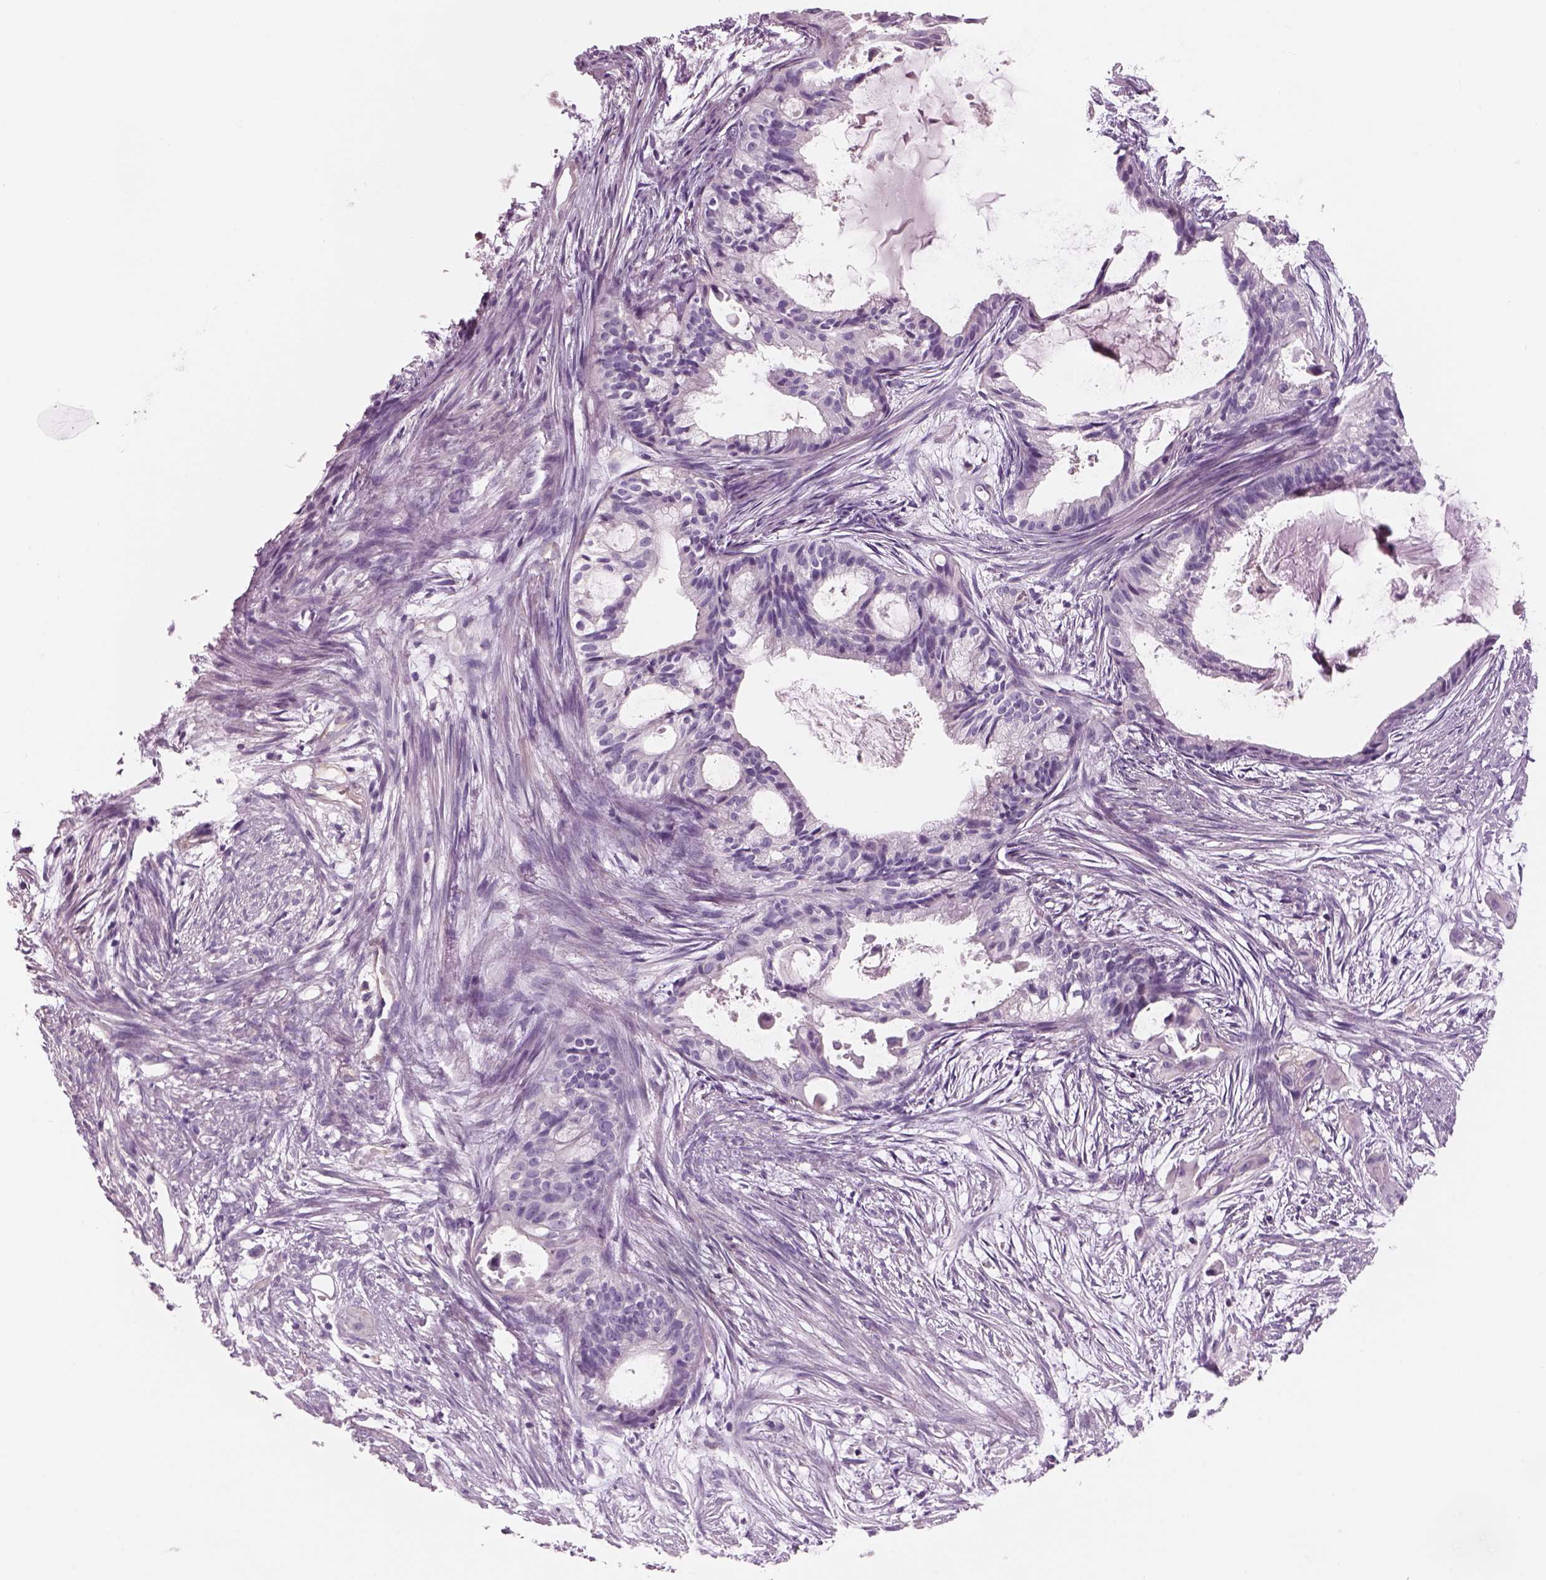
{"staining": {"intensity": "negative", "quantity": "none", "location": "none"}, "tissue": "endometrial cancer", "cell_type": "Tumor cells", "image_type": "cancer", "snomed": [{"axis": "morphology", "description": "Adenocarcinoma, NOS"}, {"axis": "topography", "description": "Endometrium"}], "caption": "Tumor cells show no significant expression in adenocarcinoma (endometrial).", "gene": "SLC1A7", "patient": {"sex": "female", "age": 86}}